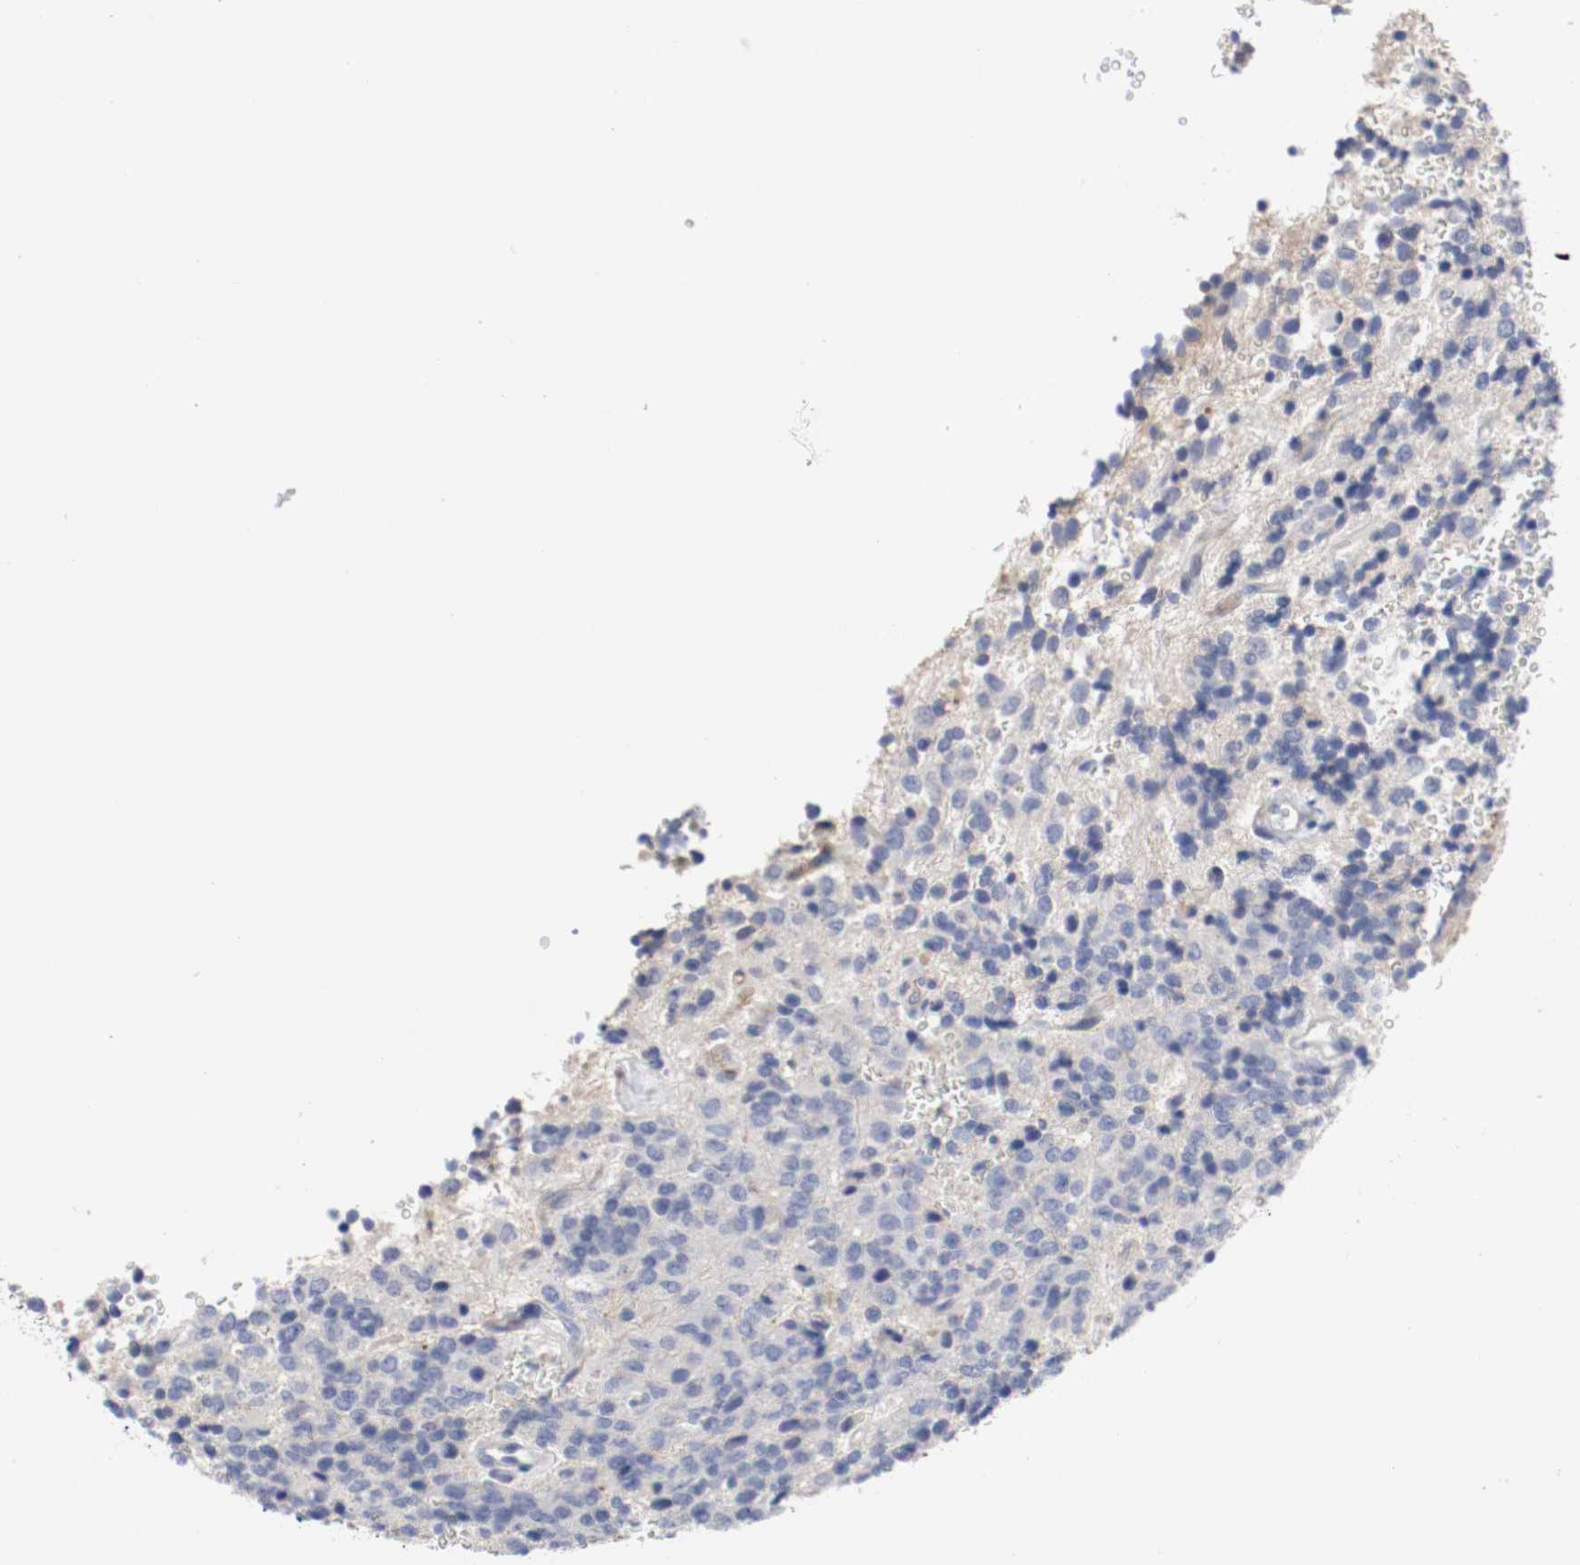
{"staining": {"intensity": "negative", "quantity": "none", "location": "none"}, "tissue": "glioma", "cell_type": "Tumor cells", "image_type": "cancer", "snomed": [{"axis": "morphology", "description": "Glioma, malignant, High grade"}, {"axis": "topography", "description": "pancreas cauda"}], "caption": "Immunohistochemical staining of glioma demonstrates no significant positivity in tumor cells.", "gene": "KIT", "patient": {"sex": "male", "age": 60}}